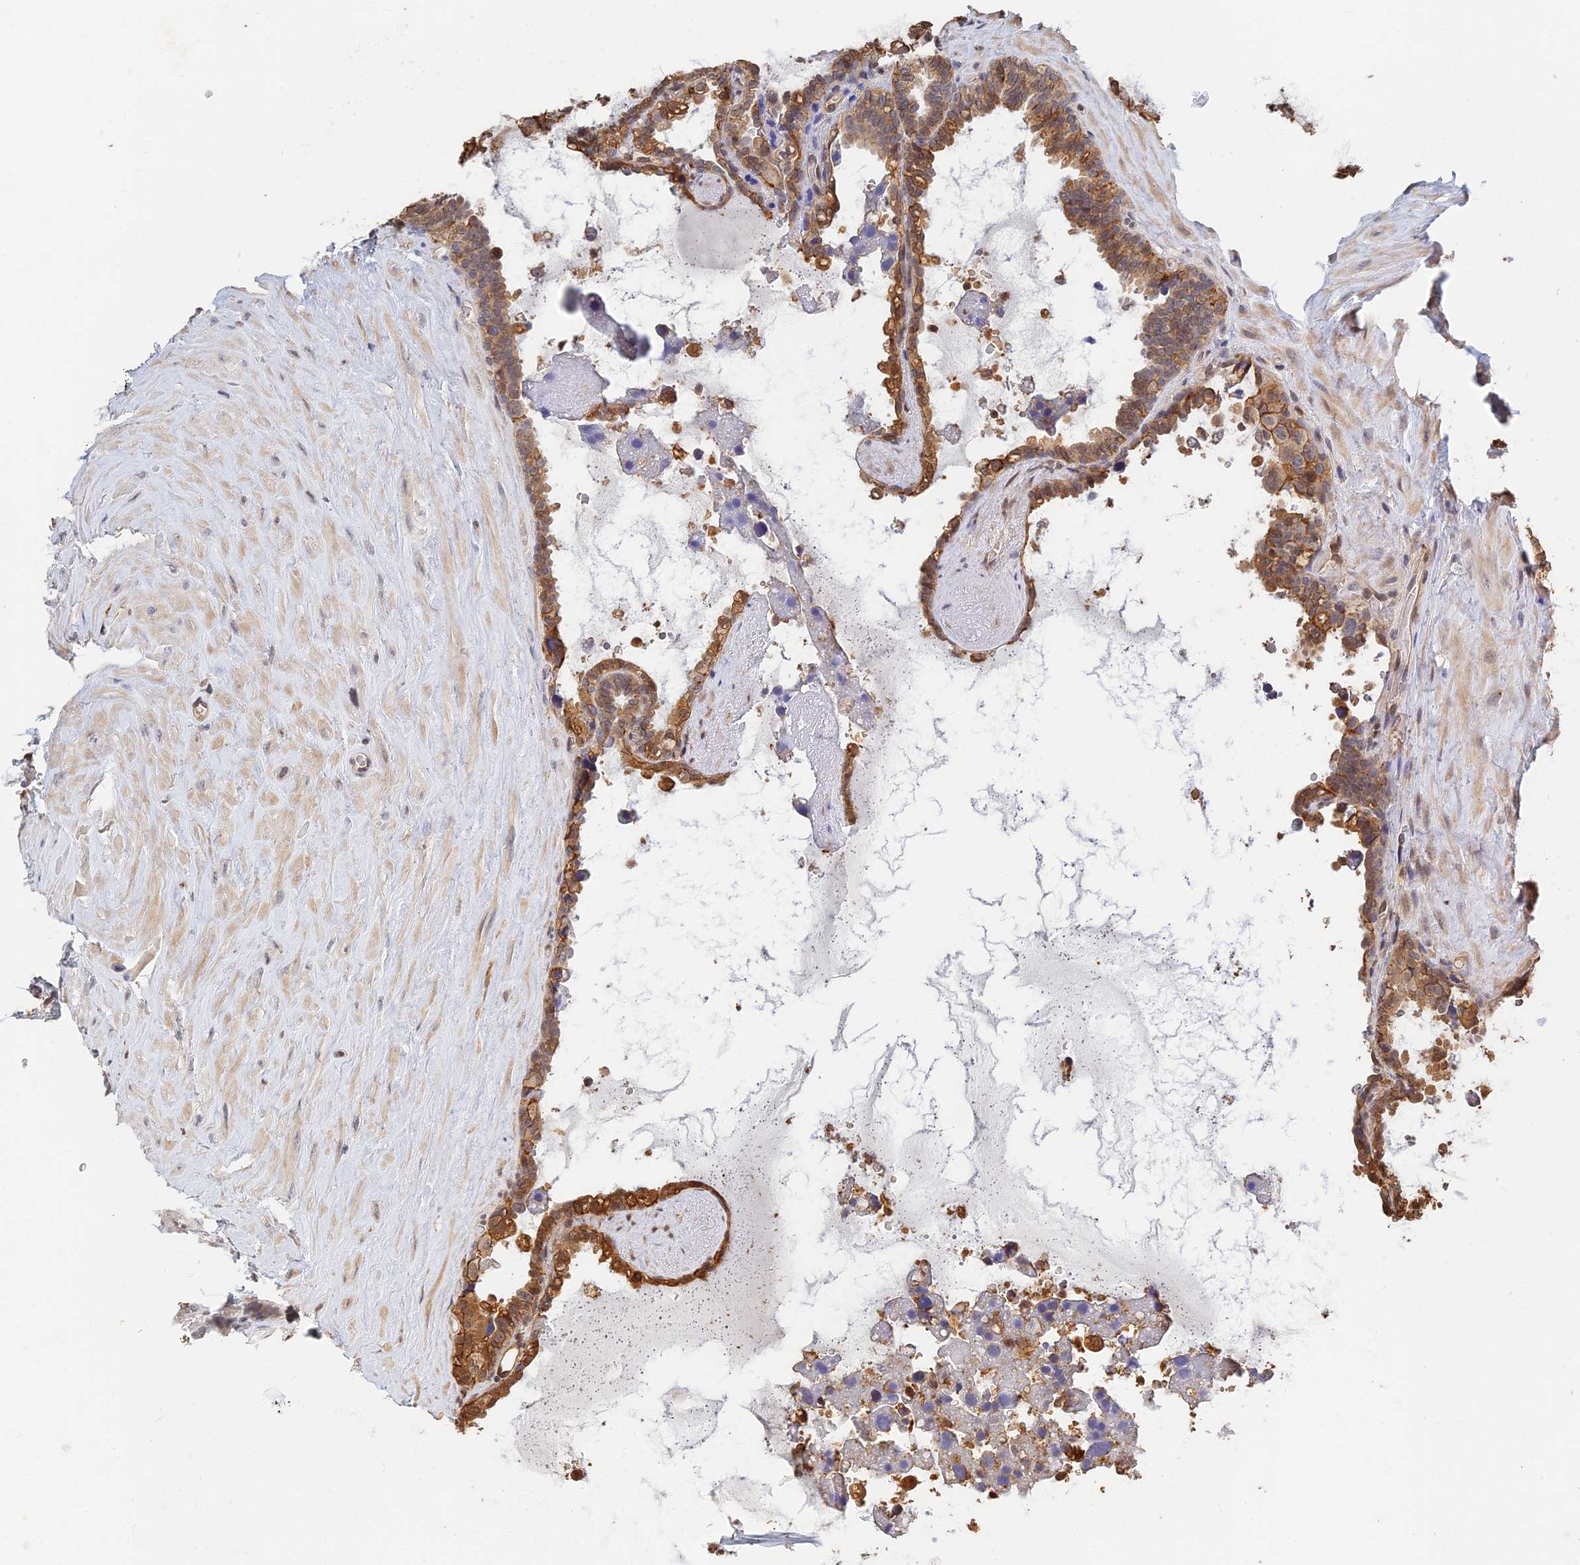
{"staining": {"intensity": "strong", "quantity": ">75%", "location": "cytoplasmic/membranous"}, "tissue": "seminal vesicle", "cell_type": "Glandular cells", "image_type": "normal", "snomed": [{"axis": "morphology", "description": "Normal tissue, NOS"}, {"axis": "topography", "description": "Seminal veicle"}], "caption": "Strong cytoplasmic/membranous staining is appreciated in about >75% of glandular cells in benign seminal vesicle.", "gene": "LRRN3", "patient": {"sex": "male", "age": 68}}